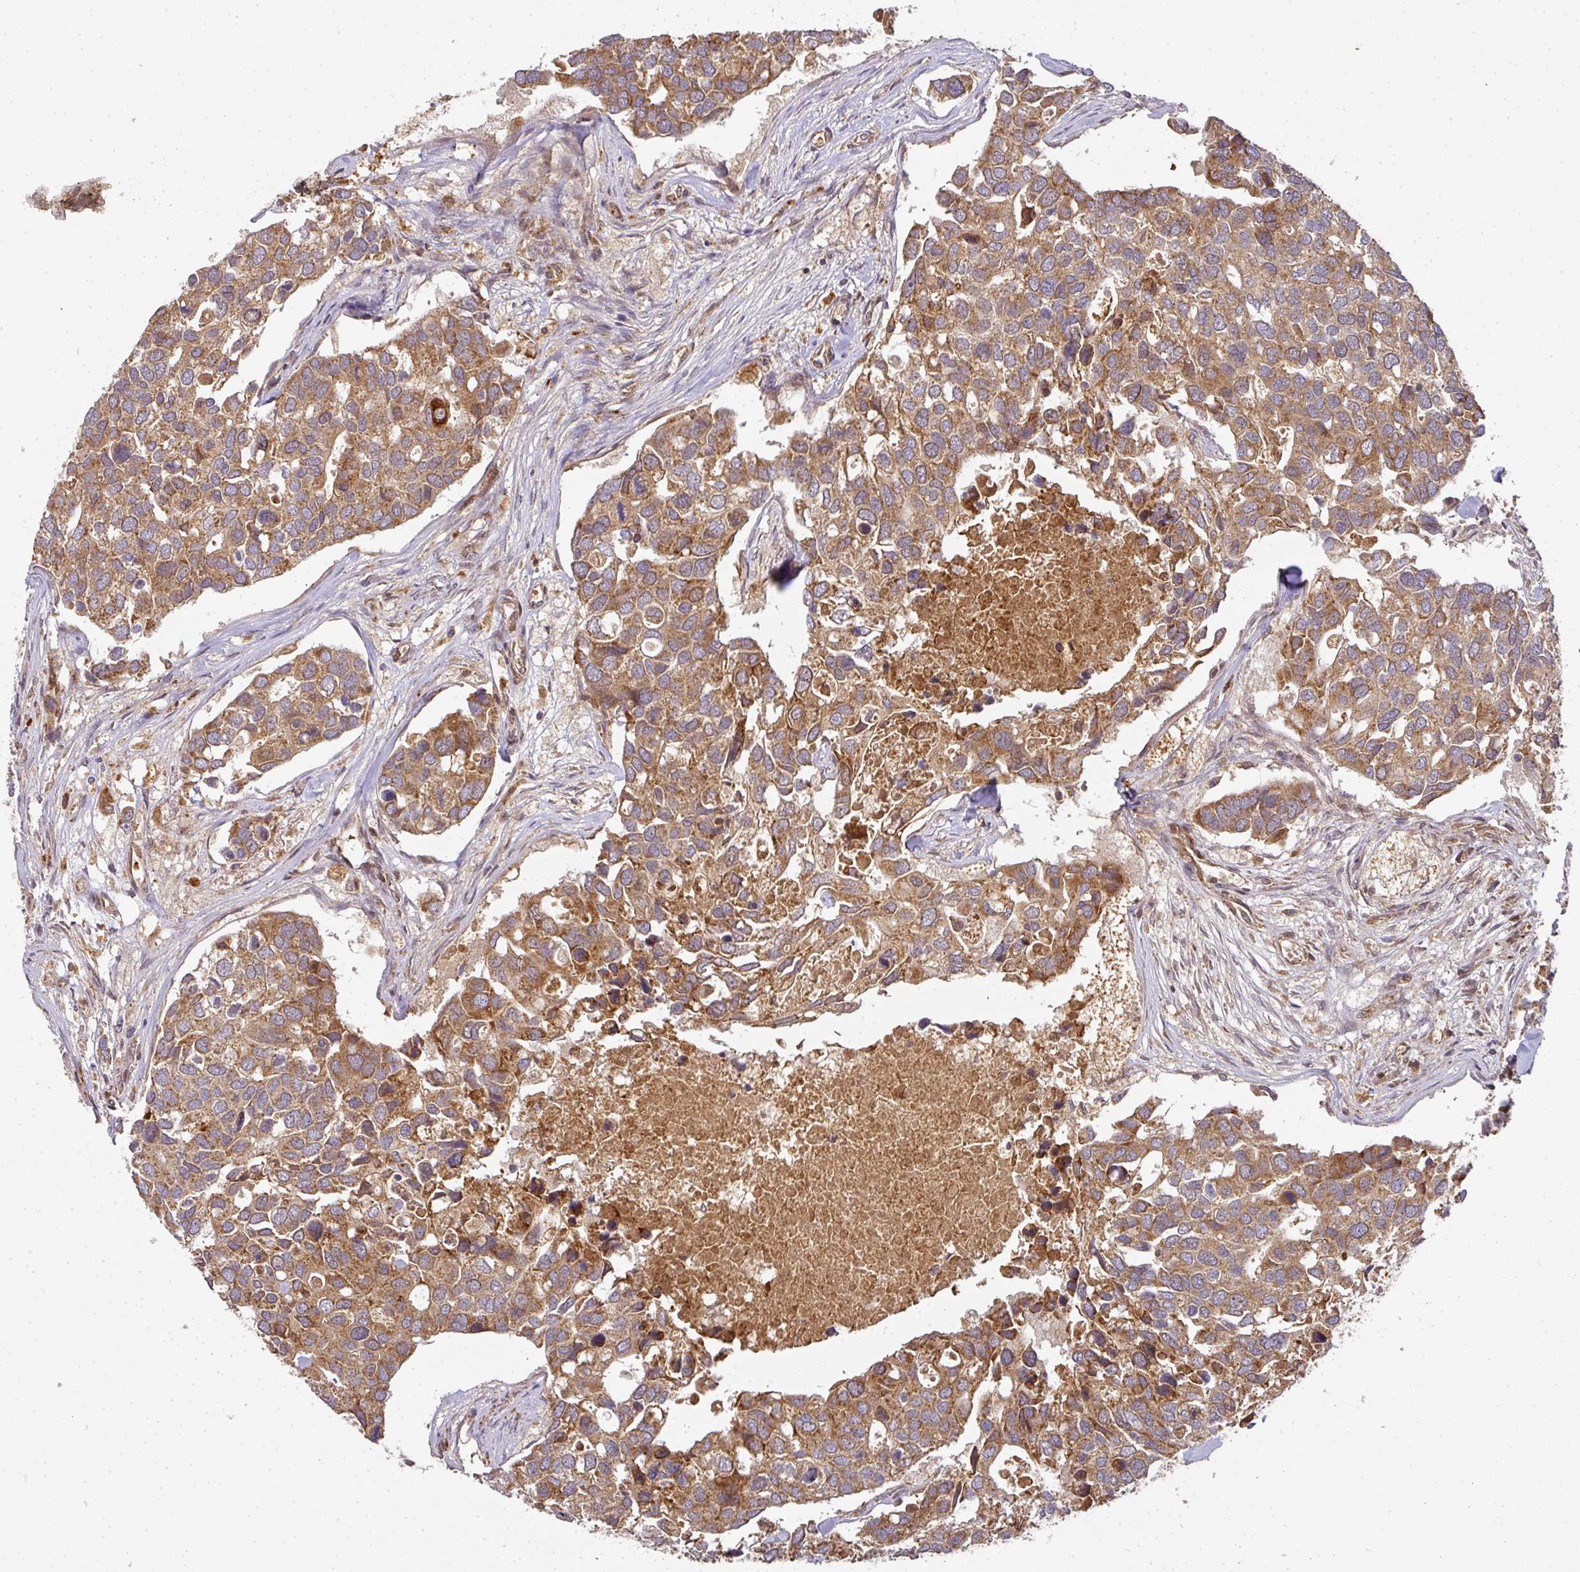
{"staining": {"intensity": "moderate", "quantity": ">75%", "location": "cytoplasmic/membranous"}, "tissue": "breast cancer", "cell_type": "Tumor cells", "image_type": "cancer", "snomed": [{"axis": "morphology", "description": "Duct carcinoma"}, {"axis": "topography", "description": "Breast"}], "caption": "Tumor cells demonstrate medium levels of moderate cytoplasmic/membranous positivity in approximately >75% of cells in breast invasive ductal carcinoma. The staining is performed using DAB (3,3'-diaminobenzidine) brown chromogen to label protein expression. The nuclei are counter-stained blue using hematoxylin.", "gene": "MALSU1", "patient": {"sex": "female", "age": 83}}